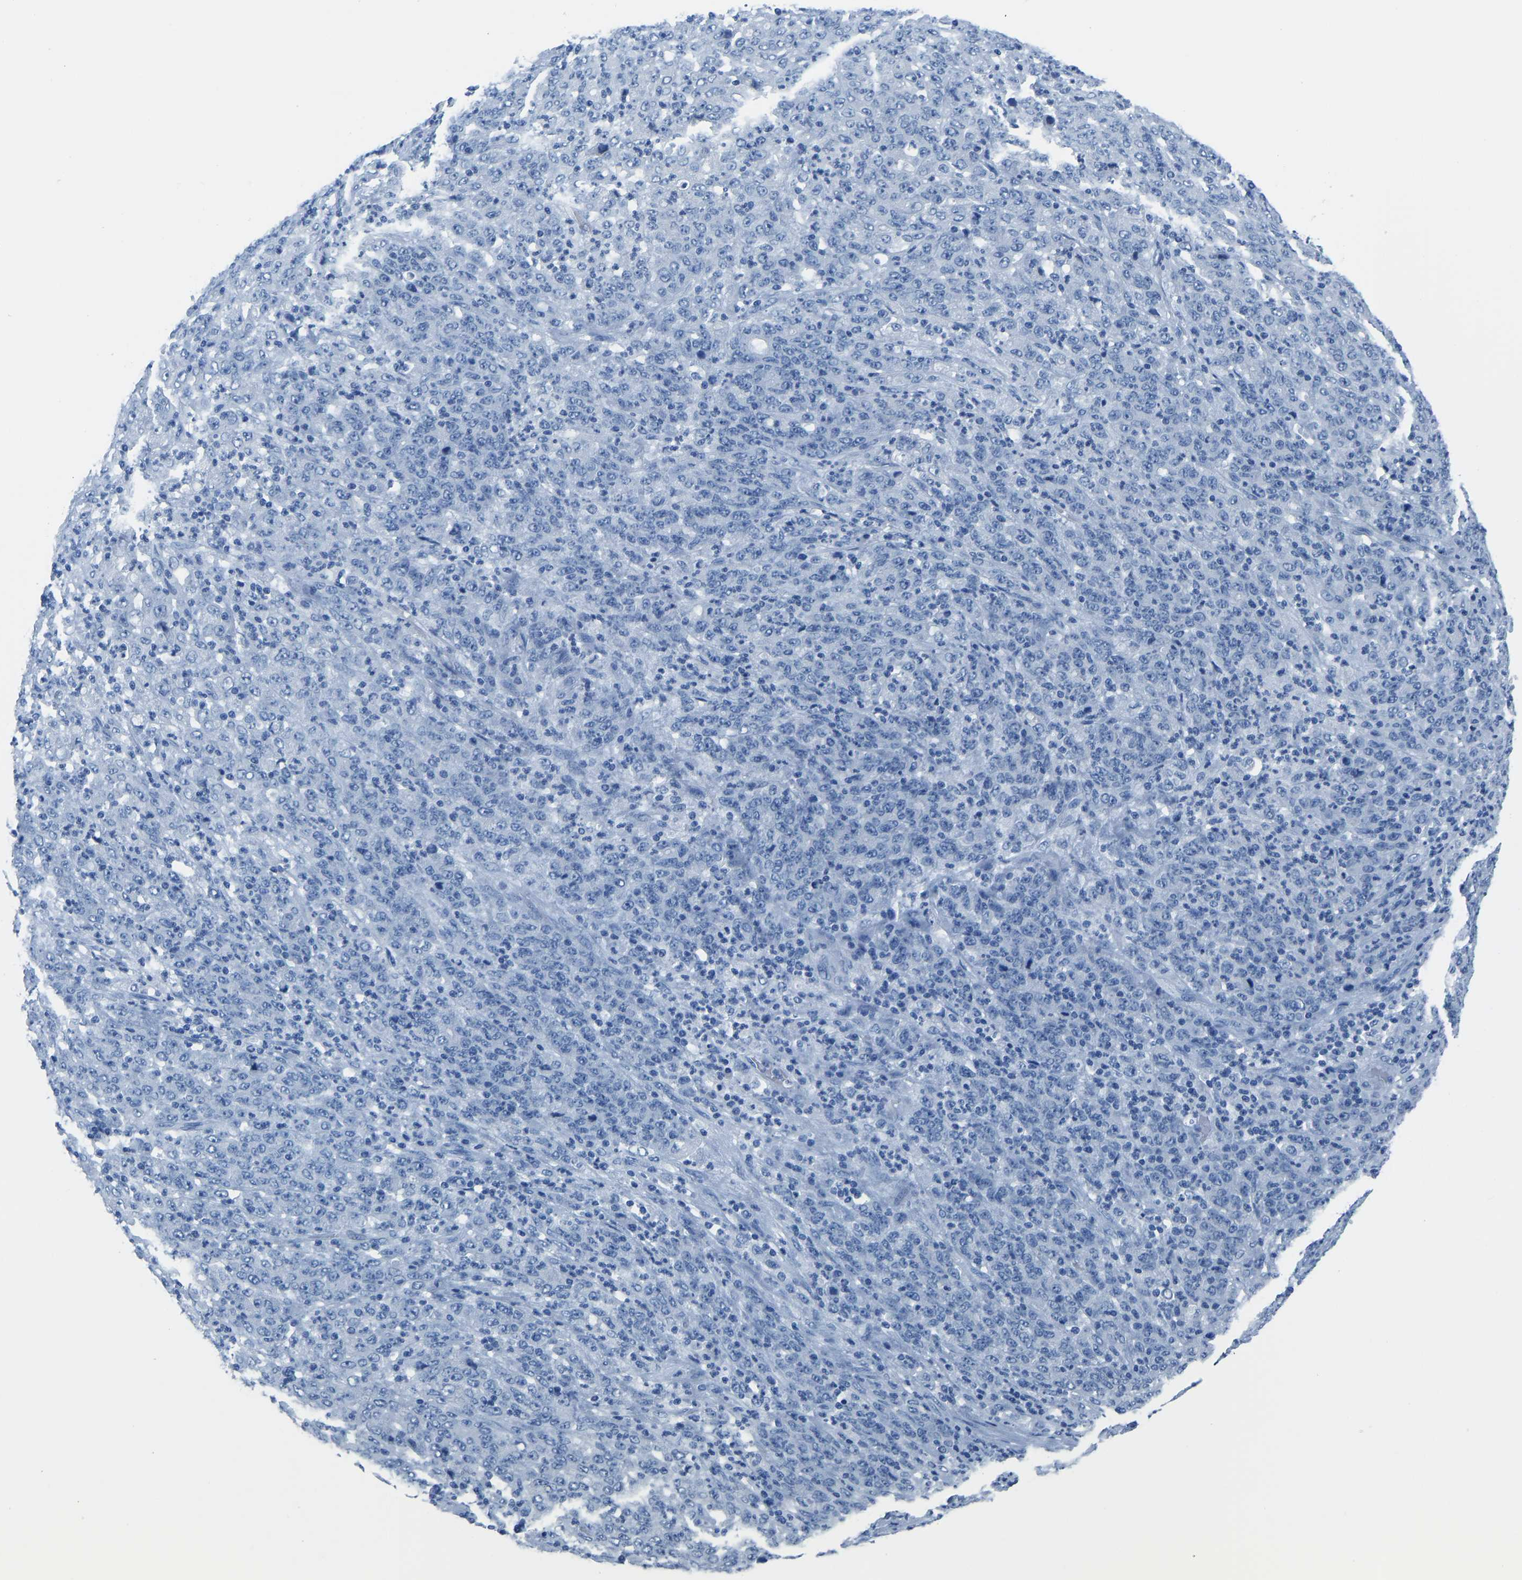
{"staining": {"intensity": "negative", "quantity": "none", "location": "none"}, "tissue": "stomach cancer", "cell_type": "Tumor cells", "image_type": "cancer", "snomed": [{"axis": "morphology", "description": "Adenocarcinoma, NOS"}, {"axis": "topography", "description": "Stomach, lower"}], "caption": "The photomicrograph reveals no significant staining in tumor cells of adenocarcinoma (stomach).", "gene": "SERPINB3", "patient": {"sex": "female", "age": 71}}